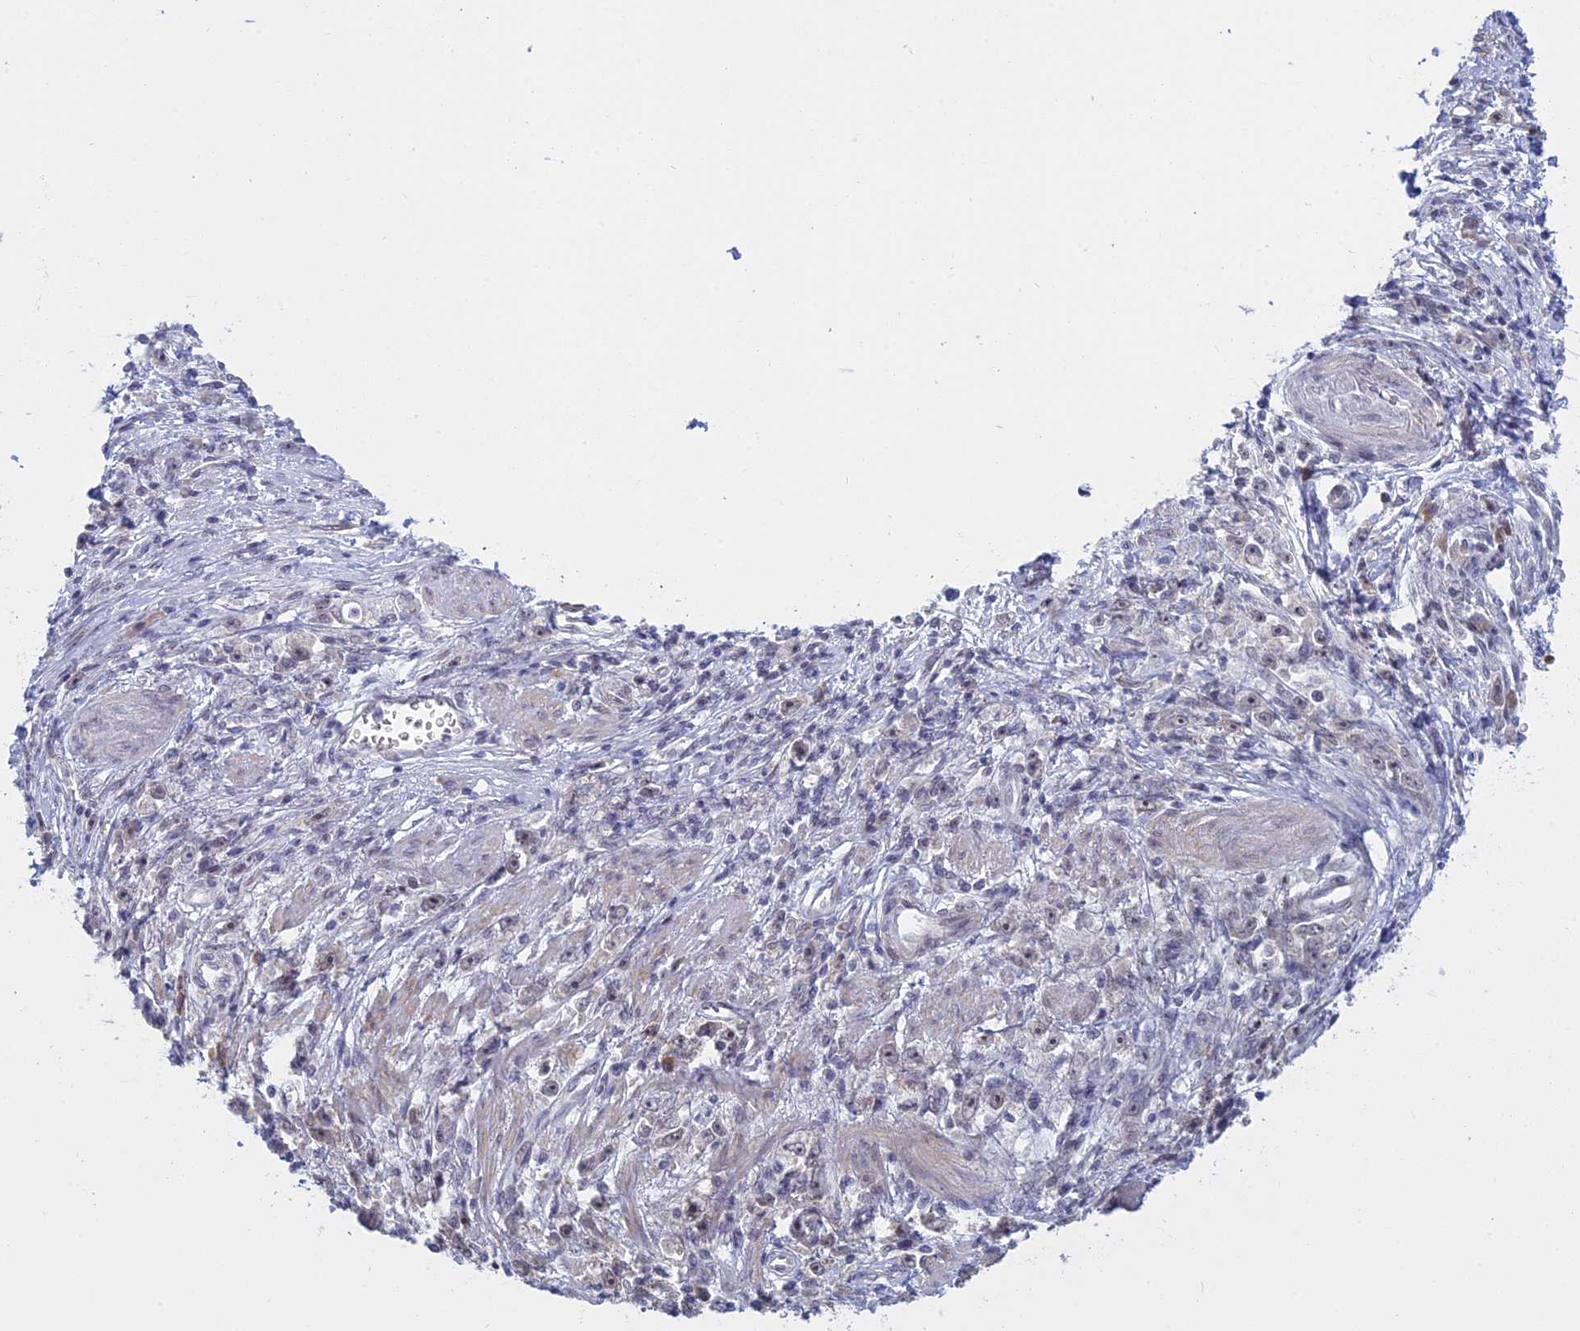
{"staining": {"intensity": "negative", "quantity": "none", "location": "none"}, "tissue": "stomach cancer", "cell_type": "Tumor cells", "image_type": "cancer", "snomed": [{"axis": "morphology", "description": "Adenocarcinoma, NOS"}, {"axis": "topography", "description": "Stomach"}], "caption": "DAB immunohistochemical staining of stomach cancer (adenocarcinoma) demonstrates no significant positivity in tumor cells.", "gene": "RPS19BP1", "patient": {"sex": "female", "age": 59}}